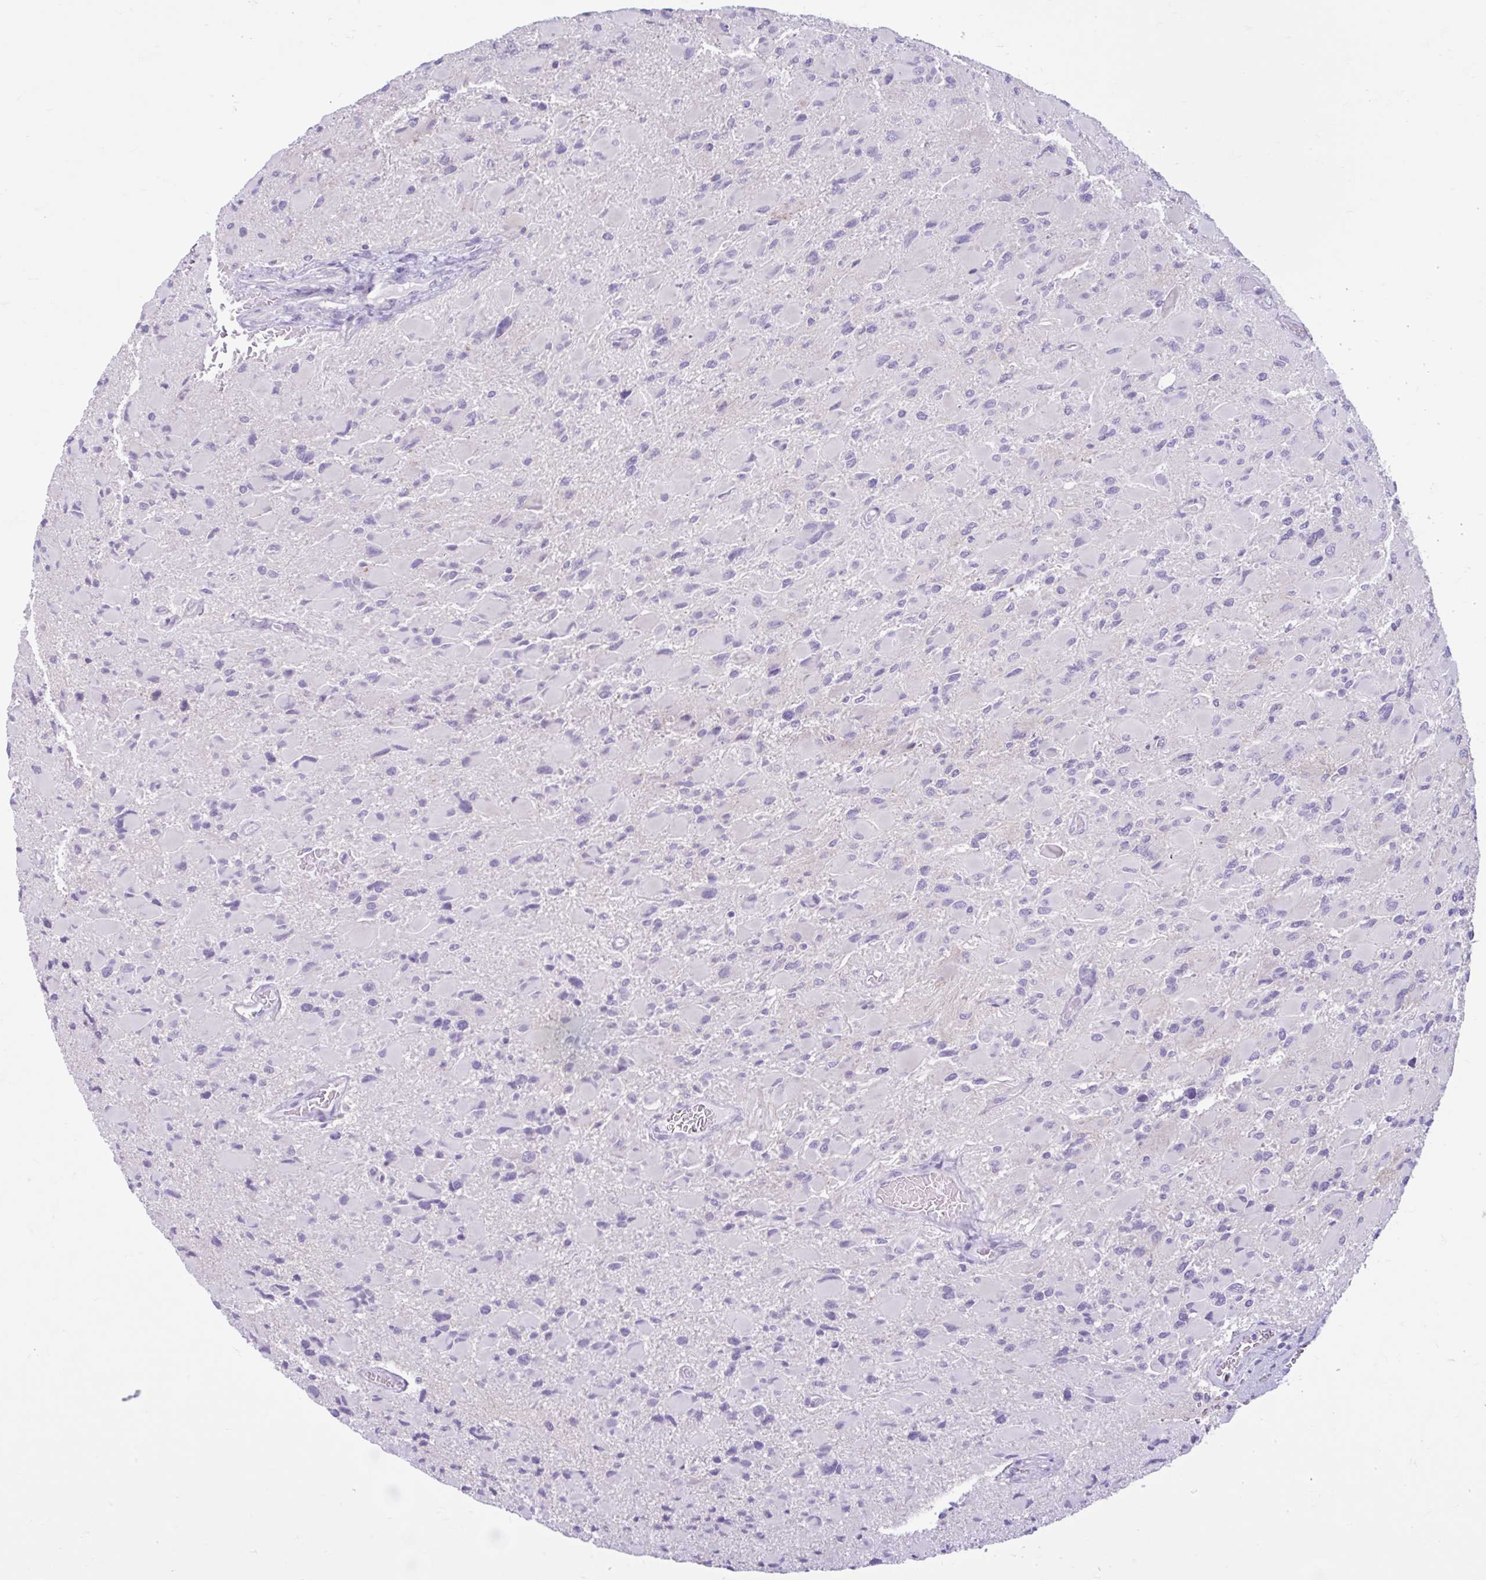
{"staining": {"intensity": "negative", "quantity": "none", "location": "none"}, "tissue": "glioma", "cell_type": "Tumor cells", "image_type": "cancer", "snomed": [{"axis": "morphology", "description": "Glioma, malignant, High grade"}, {"axis": "topography", "description": "Cerebral cortex"}], "caption": "DAB (3,3'-diaminobenzidine) immunohistochemical staining of glioma demonstrates no significant positivity in tumor cells. (DAB (3,3'-diaminobenzidine) immunohistochemistry with hematoxylin counter stain).", "gene": "FAM153A", "patient": {"sex": "female", "age": 36}}